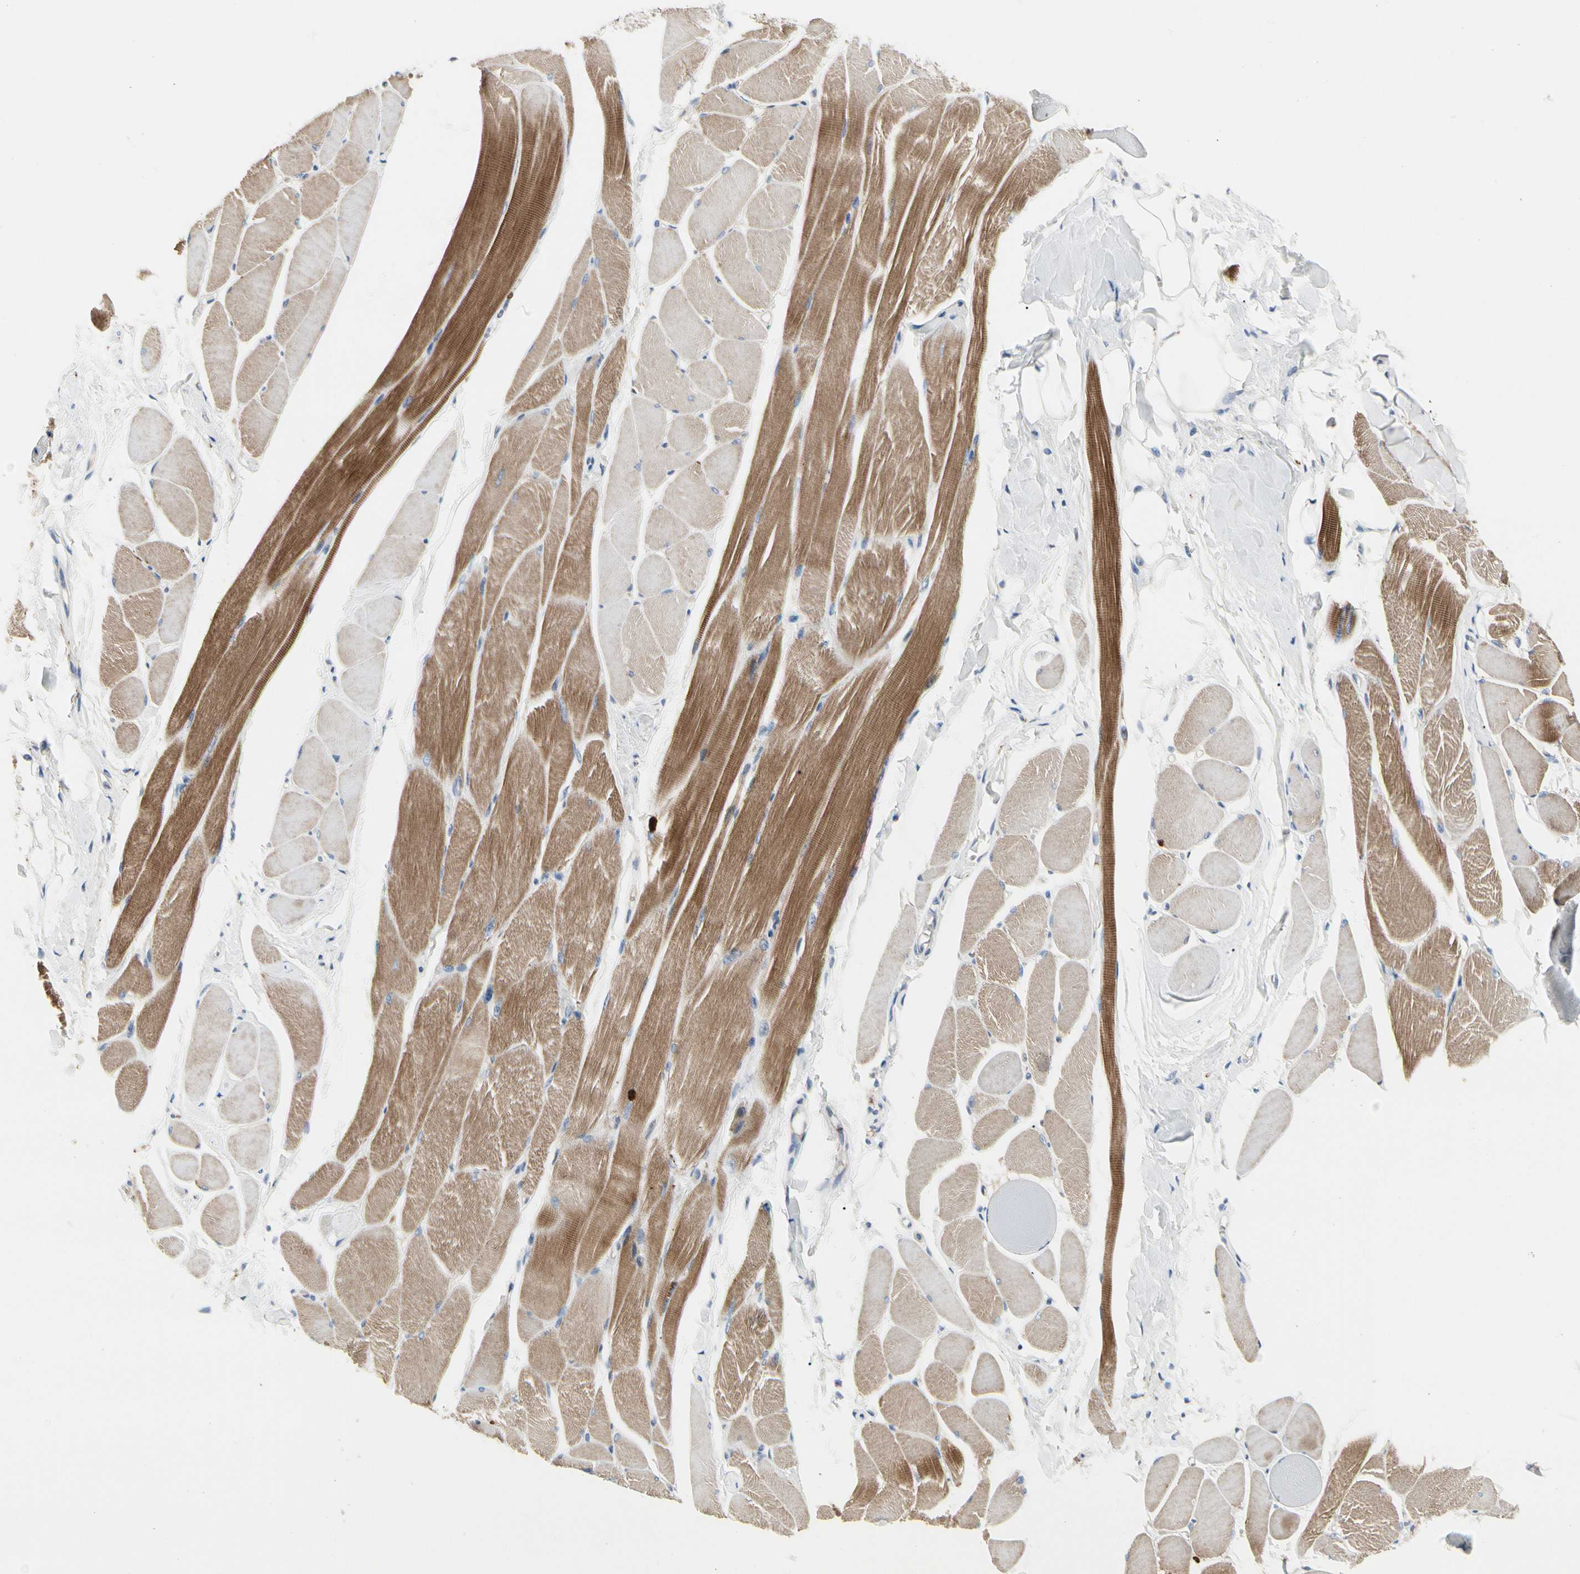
{"staining": {"intensity": "strong", "quantity": ">75%", "location": "cytoplasmic/membranous"}, "tissue": "skeletal muscle", "cell_type": "Myocytes", "image_type": "normal", "snomed": [{"axis": "morphology", "description": "Normal tissue, NOS"}, {"axis": "topography", "description": "Skeletal muscle"}, {"axis": "topography", "description": "Peripheral nerve tissue"}], "caption": "Immunohistochemistry of benign human skeletal muscle reveals high levels of strong cytoplasmic/membranous positivity in about >75% of myocytes. (DAB (3,3'-diaminobenzidine) IHC, brown staining for protein, blue staining for nuclei).", "gene": "ECRG4", "patient": {"sex": "female", "age": 84}}